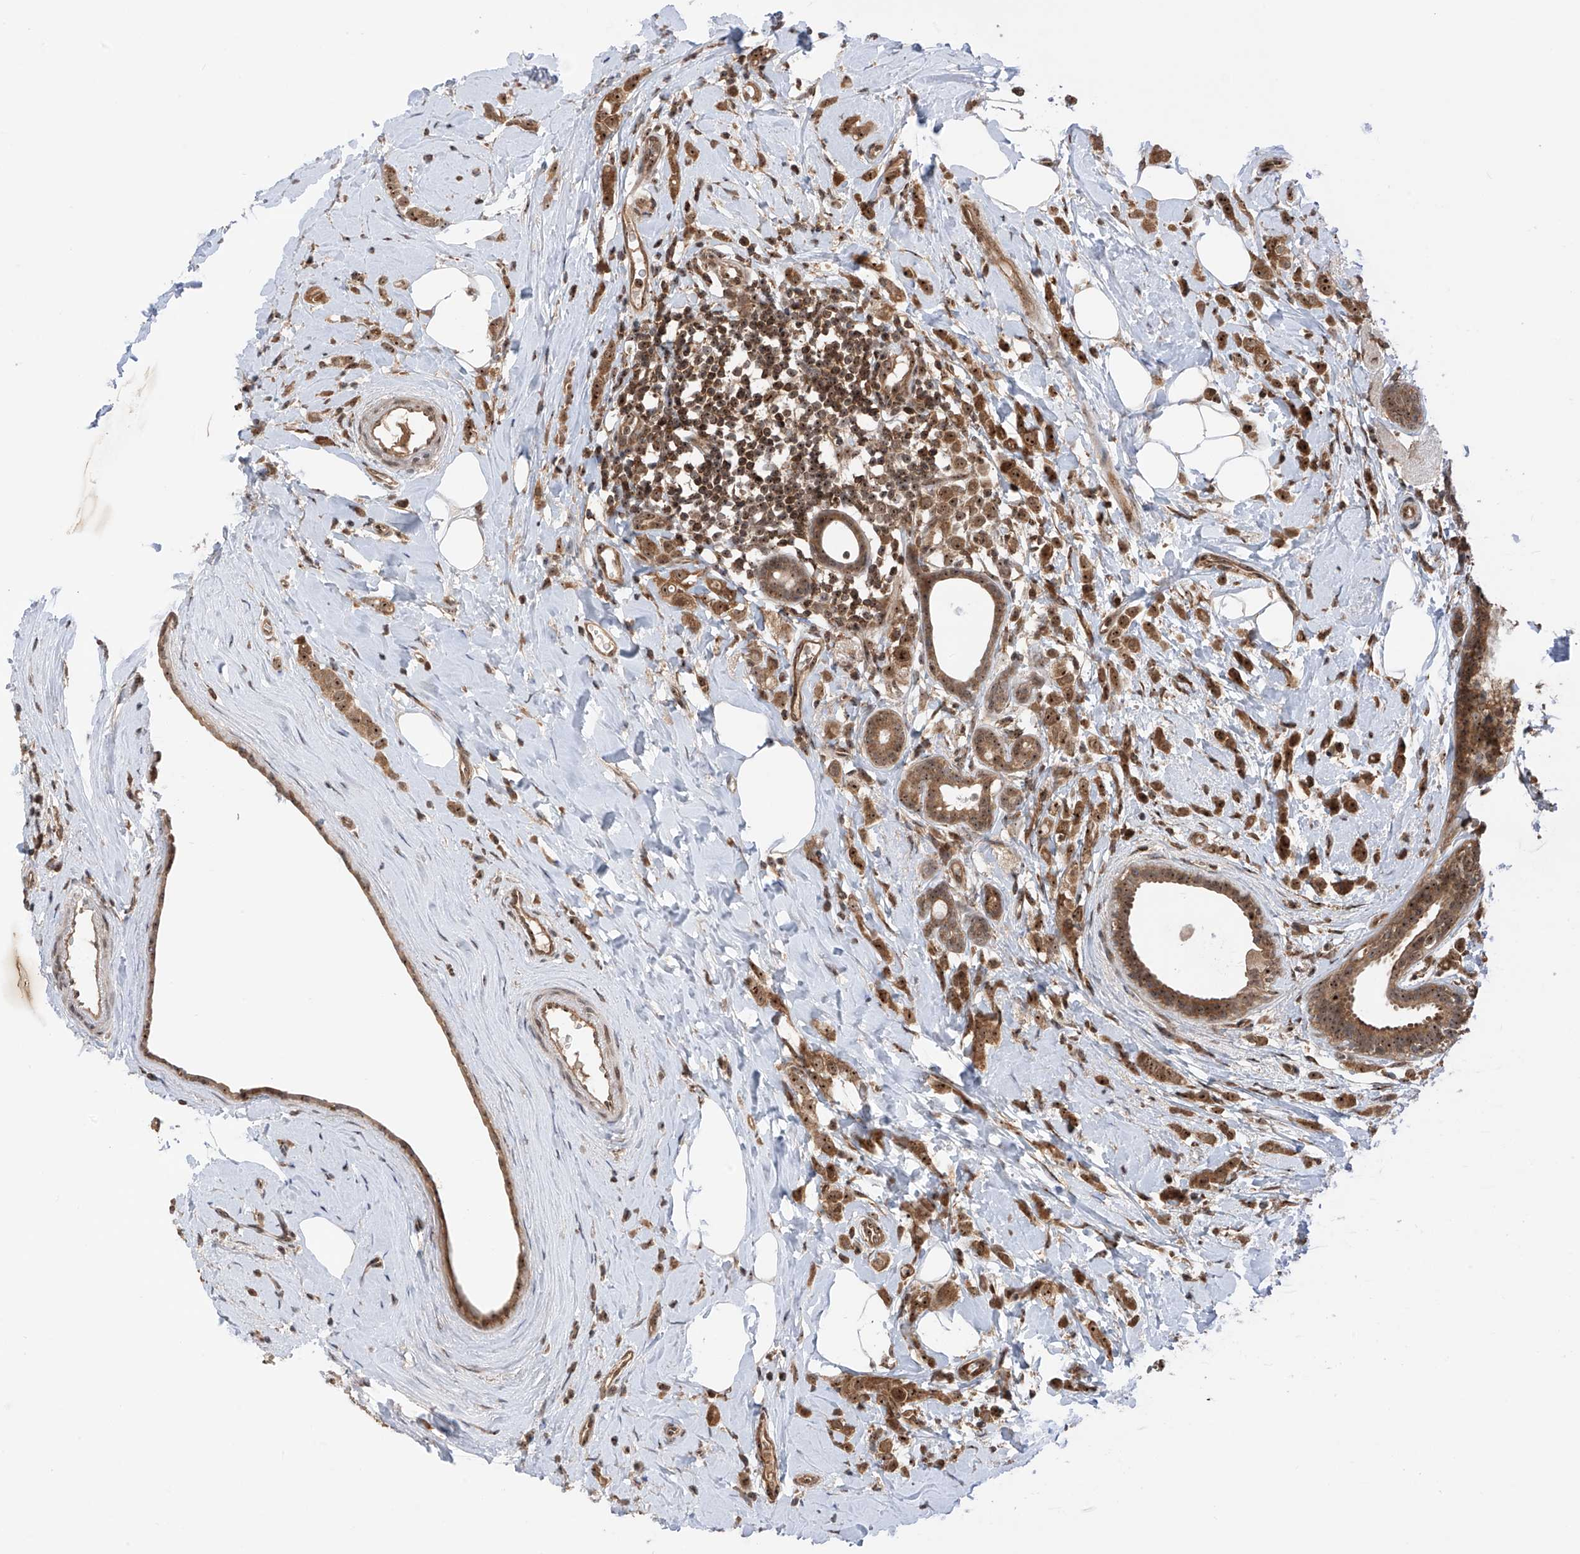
{"staining": {"intensity": "moderate", "quantity": ">75%", "location": "cytoplasmic/membranous,nuclear"}, "tissue": "breast cancer", "cell_type": "Tumor cells", "image_type": "cancer", "snomed": [{"axis": "morphology", "description": "Lobular carcinoma"}, {"axis": "topography", "description": "Breast"}], "caption": "Immunohistochemical staining of lobular carcinoma (breast) reveals moderate cytoplasmic/membranous and nuclear protein positivity in about >75% of tumor cells. (brown staining indicates protein expression, while blue staining denotes nuclei).", "gene": "C1orf131", "patient": {"sex": "female", "age": 47}}